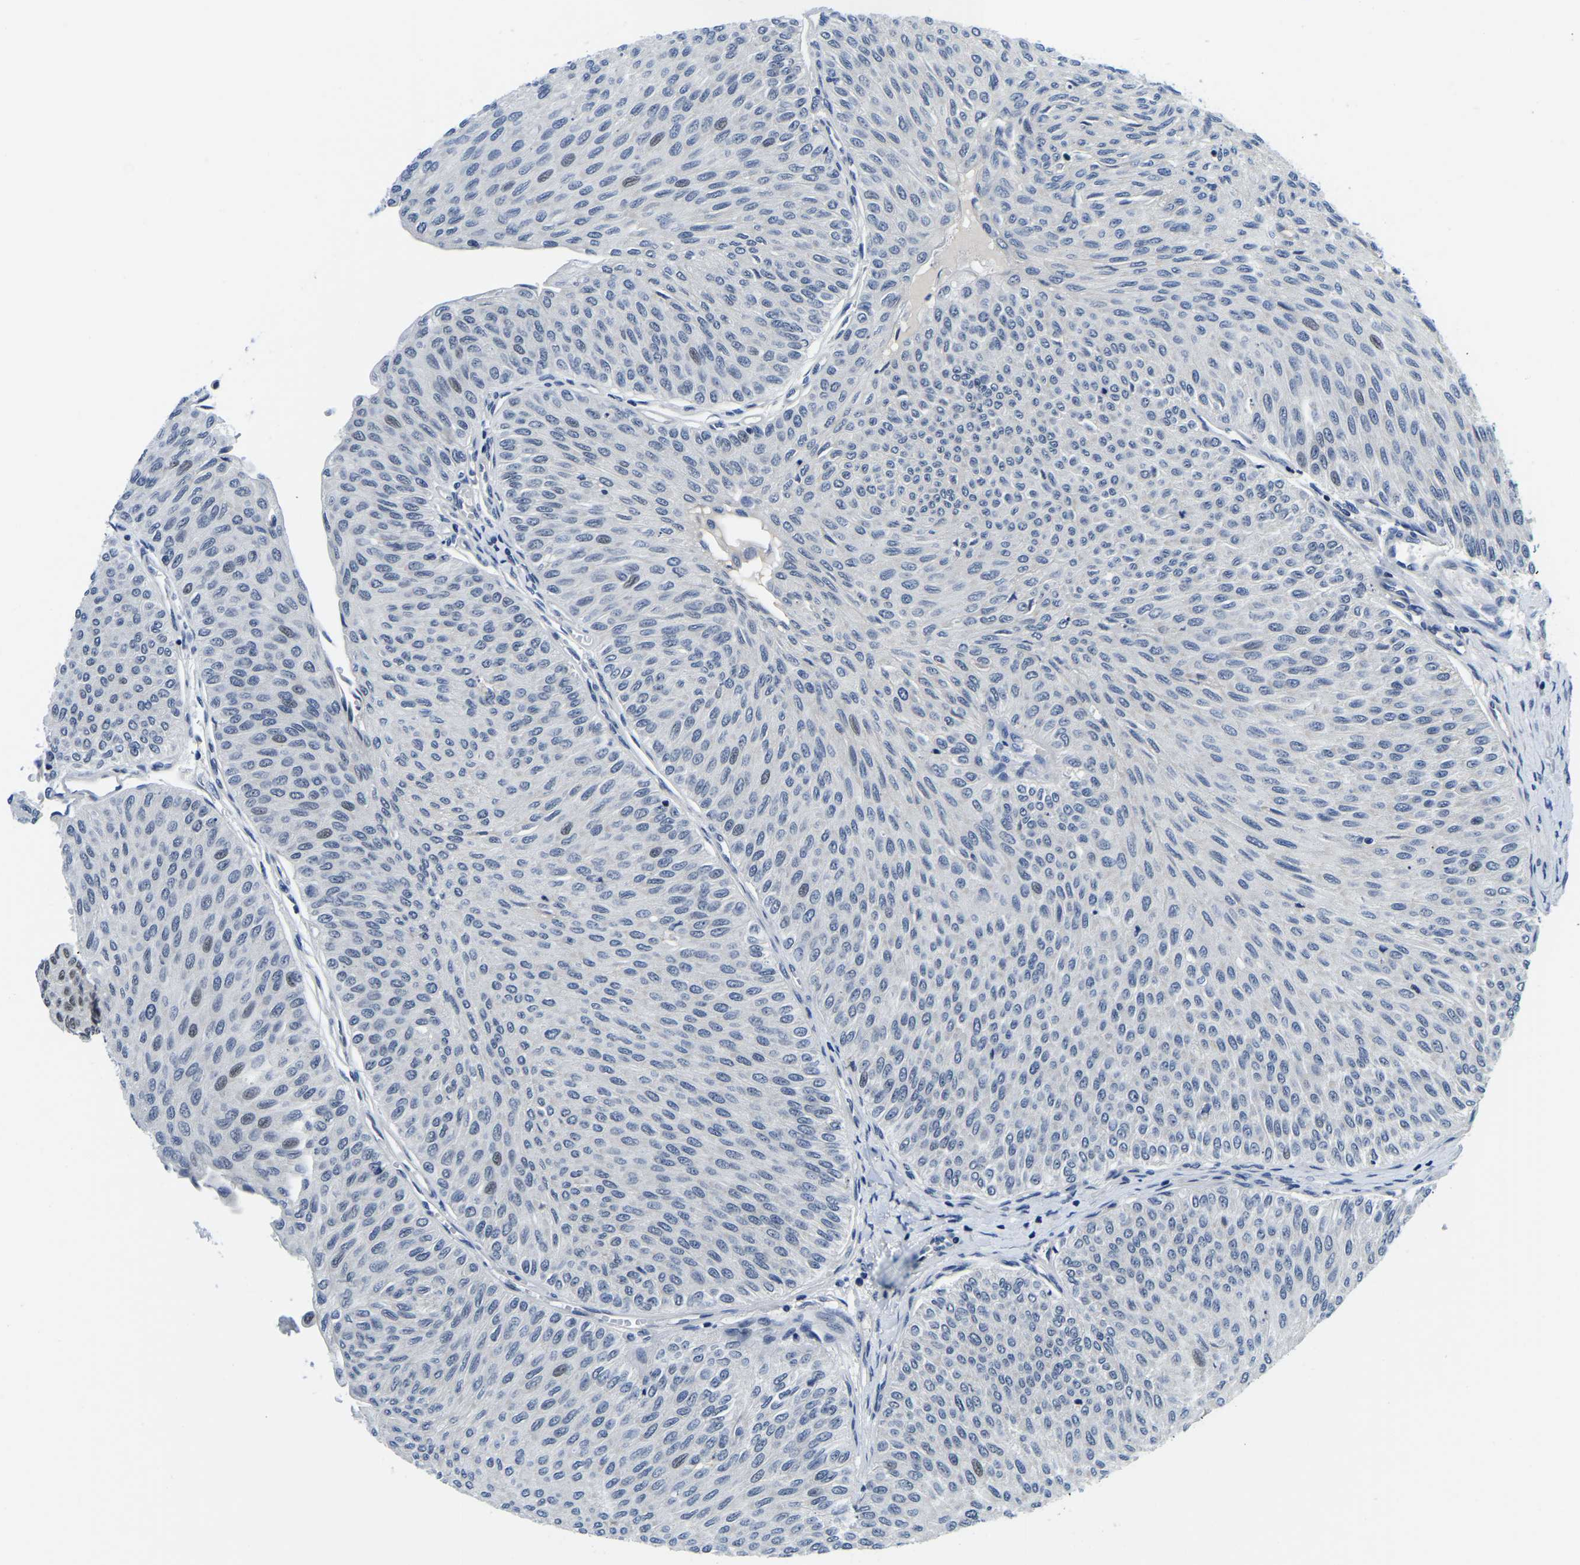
{"staining": {"intensity": "negative", "quantity": "none", "location": "none"}, "tissue": "urothelial cancer", "cell_type": "Tumor cells", "image_type": "cancer", "snomed": [{"axis": "morphology", "description": "Urothelial carcinoma, Low grade"}, {"axis": "topography", "description": "Urinary bladder"}], "caption": "Immunohistochemical staining of urothelial carcinoma (low-grade) reveals no significant staining in tumor cells.", "gene": "POLDIP3", "patient": {"sex": "male", "age": 78}}